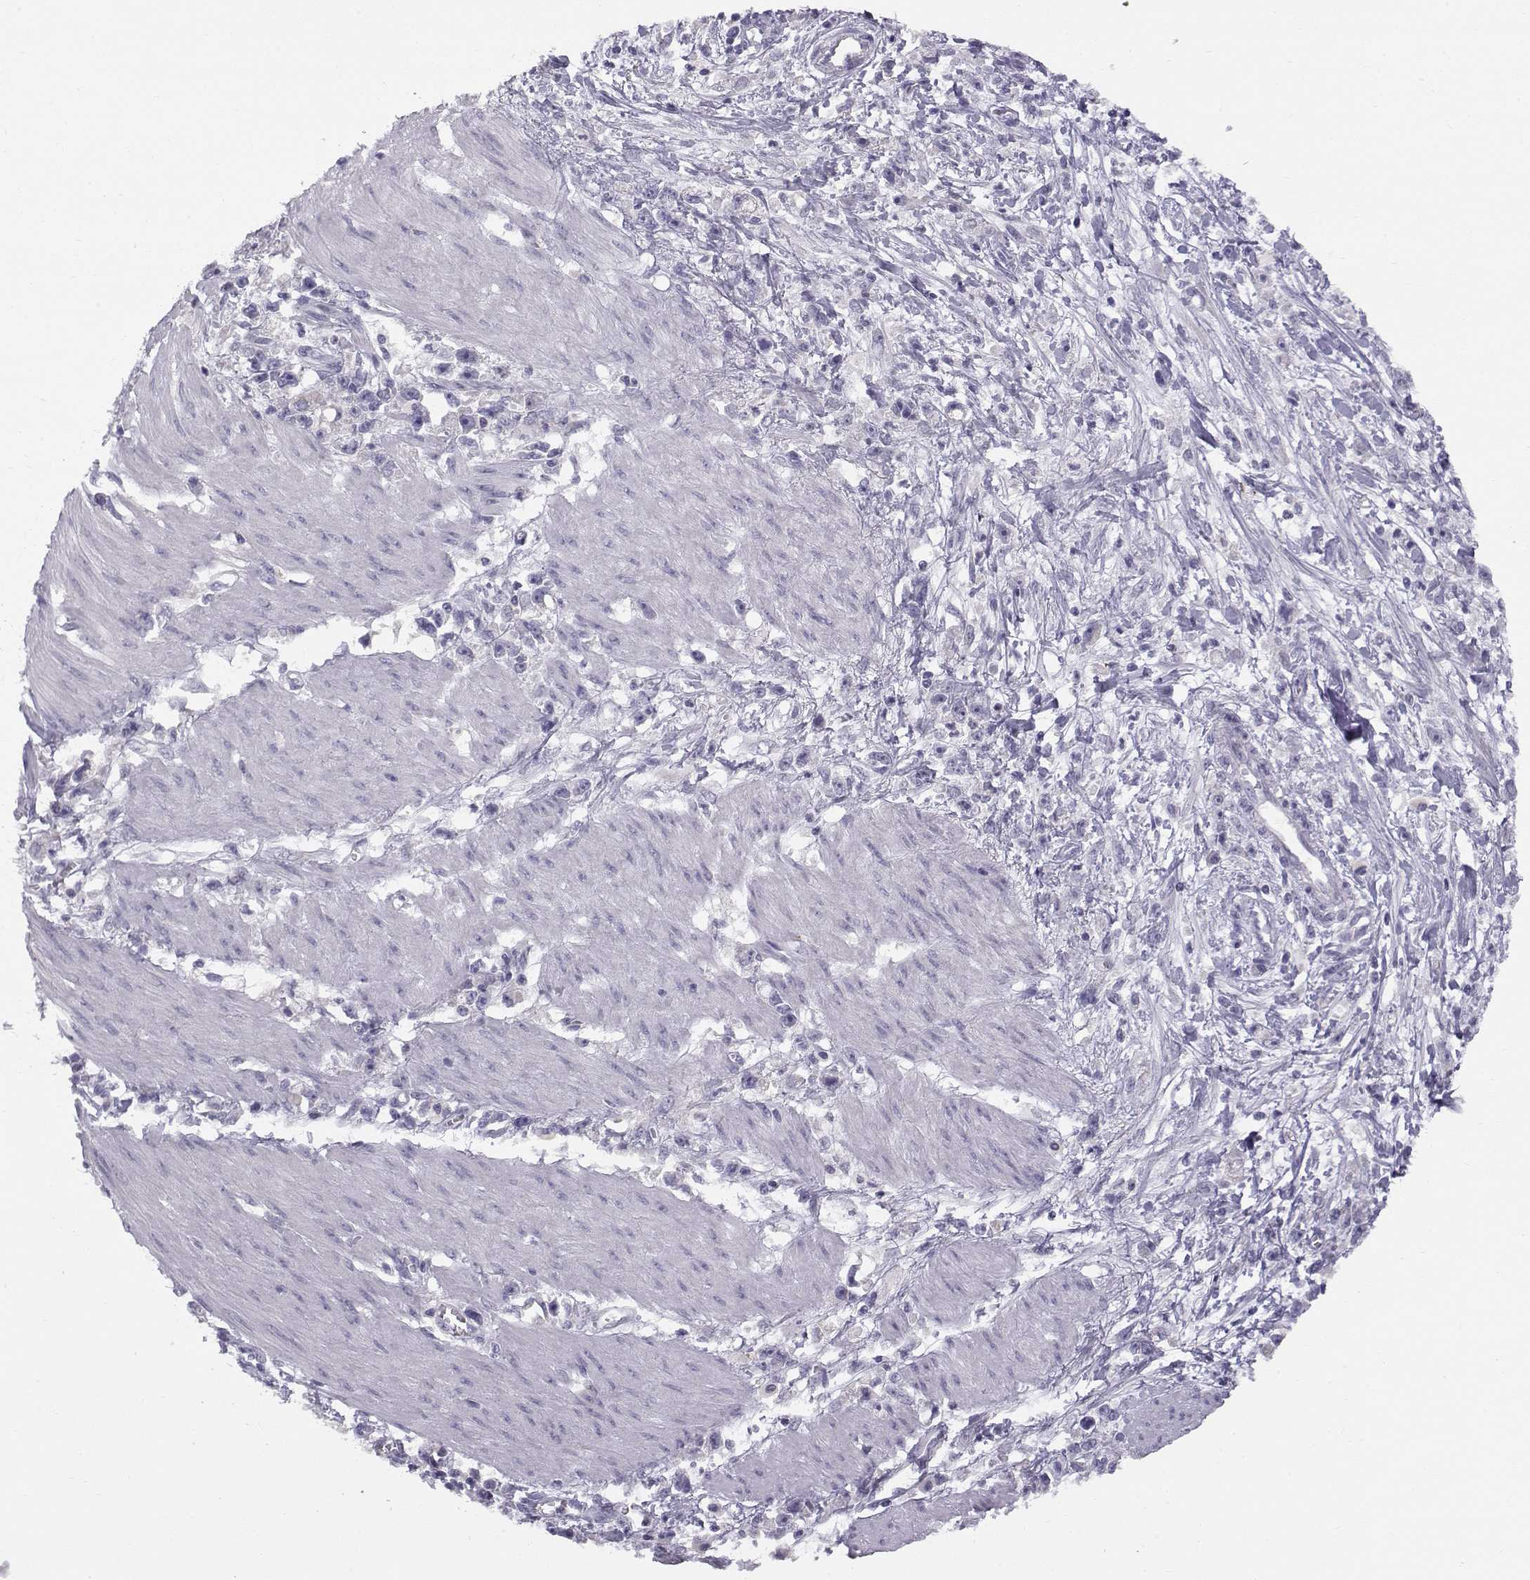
{"staining": {"intensity": "negative", "quantity": "none", "location": "none"}, "tissue": "stomach cancer", "cell_type": "Tumor cells", "image_type": "cancer", "snomed": [{"axis": "morphology", "description": "Adenocarcinoma, NOS"}, {"axis": "topography", "description": "Stomach"}], "caption": "Immunohistochemistry photomicrograph of stomach cancer stained for a protein (brown), which exhibits no staining in tumor cells. (Stains: DAB immunohistochemistry with hematoxylin counter stain, Microscopy: brightfield microscopy at high magnification).", "gene": "ACSL6", "patient": {"sex": "female", "age": 59}}